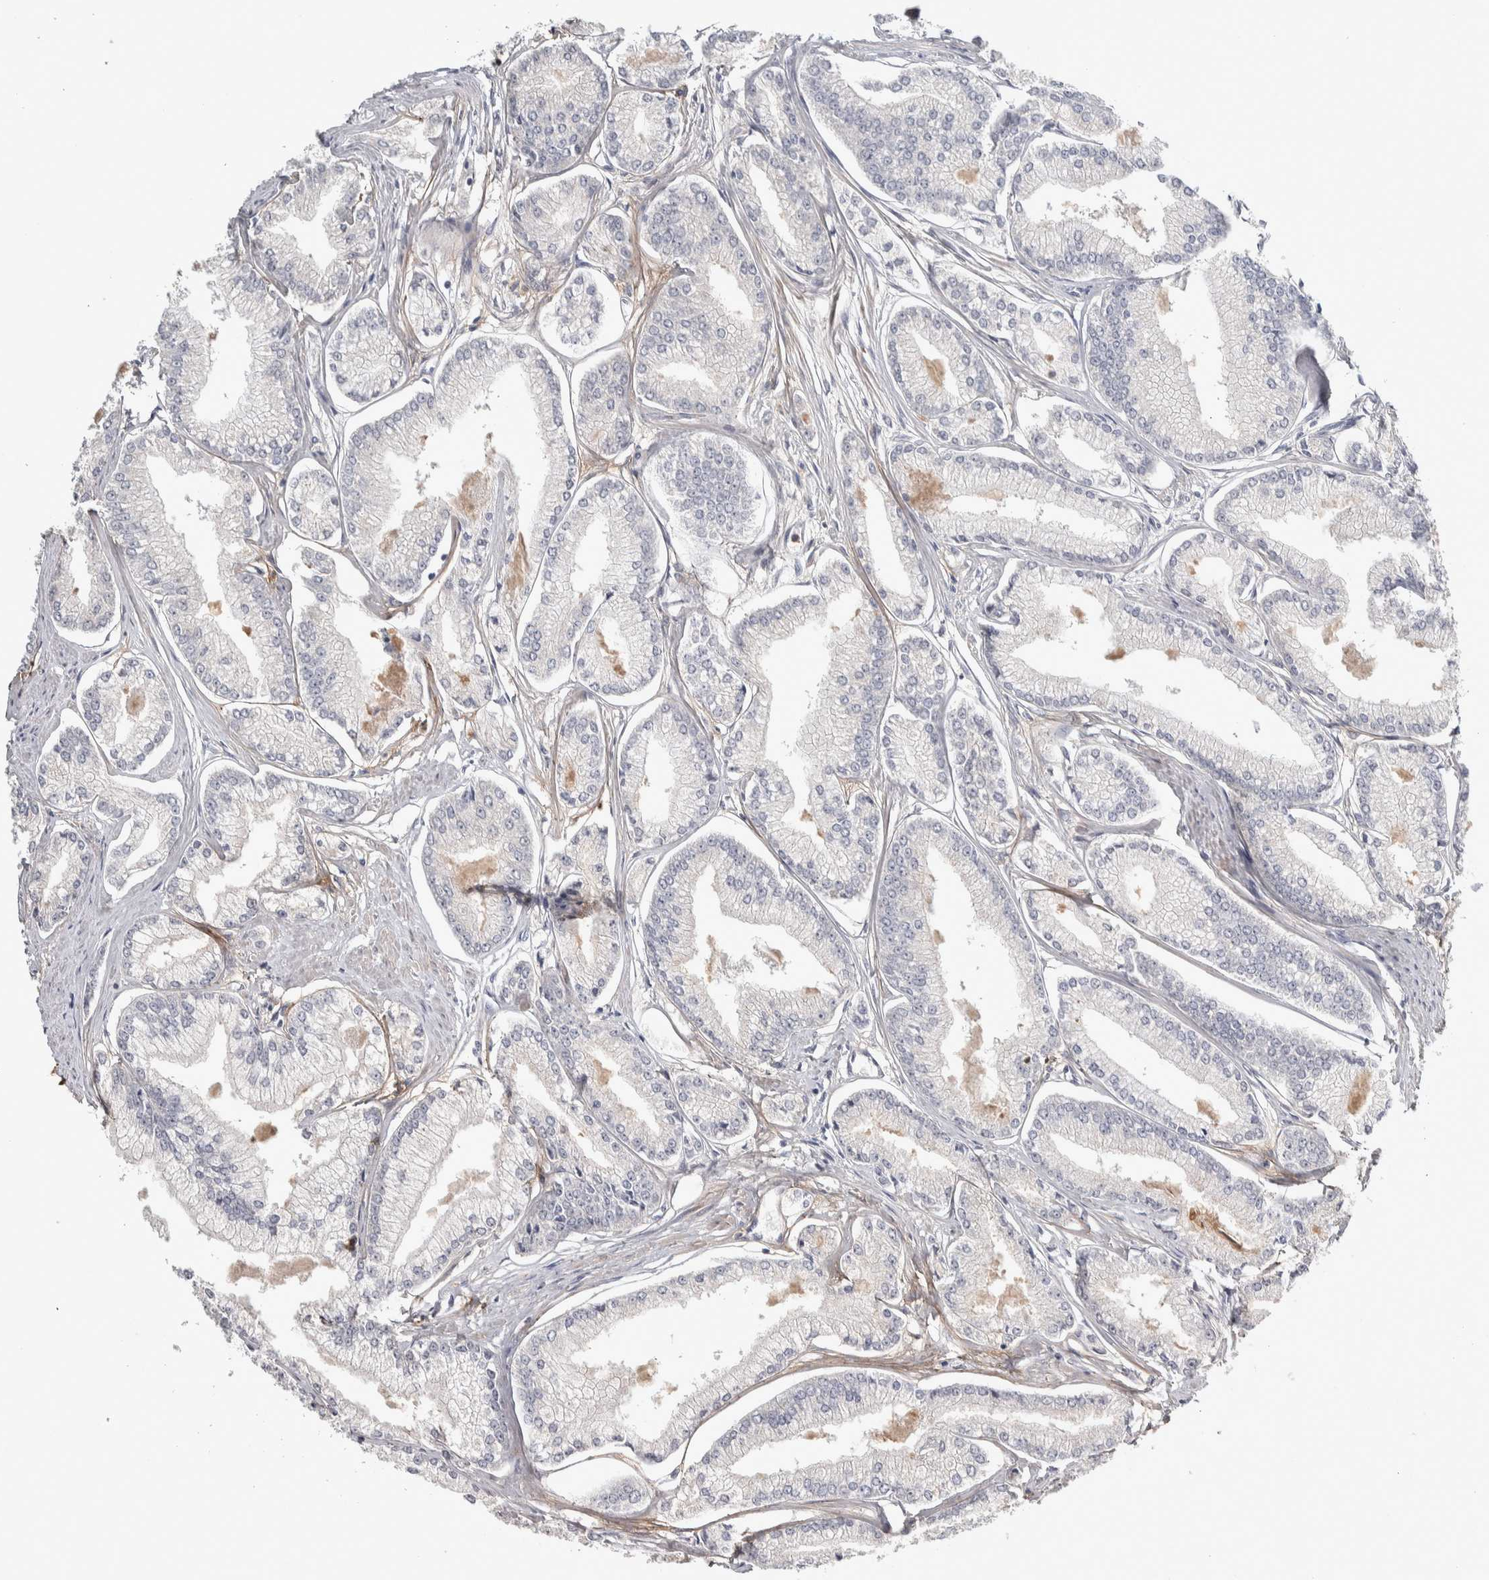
{"staining": {"intensity": "negative", "quantity": "none", "location": "none"}, "tissue": "prostate cancer", "cell_type": "Tumor cells", "image_type": "cancer", "snomed": [{"axis": "morphology", "description": "Adenocarcinoma, Low grade"}, {"axis": "topography", "description": "Prostate"}], "caption": "This micrograph is of low-grade adenocarcinoma (prostate) stained with immunohistochemistry (IHC) to label a protein in brown with the nuclei are counter-stained blue. There is no expression in tumor cells.", "gene": "ASPN", "patient": {"sex": "male", "age": 52}}